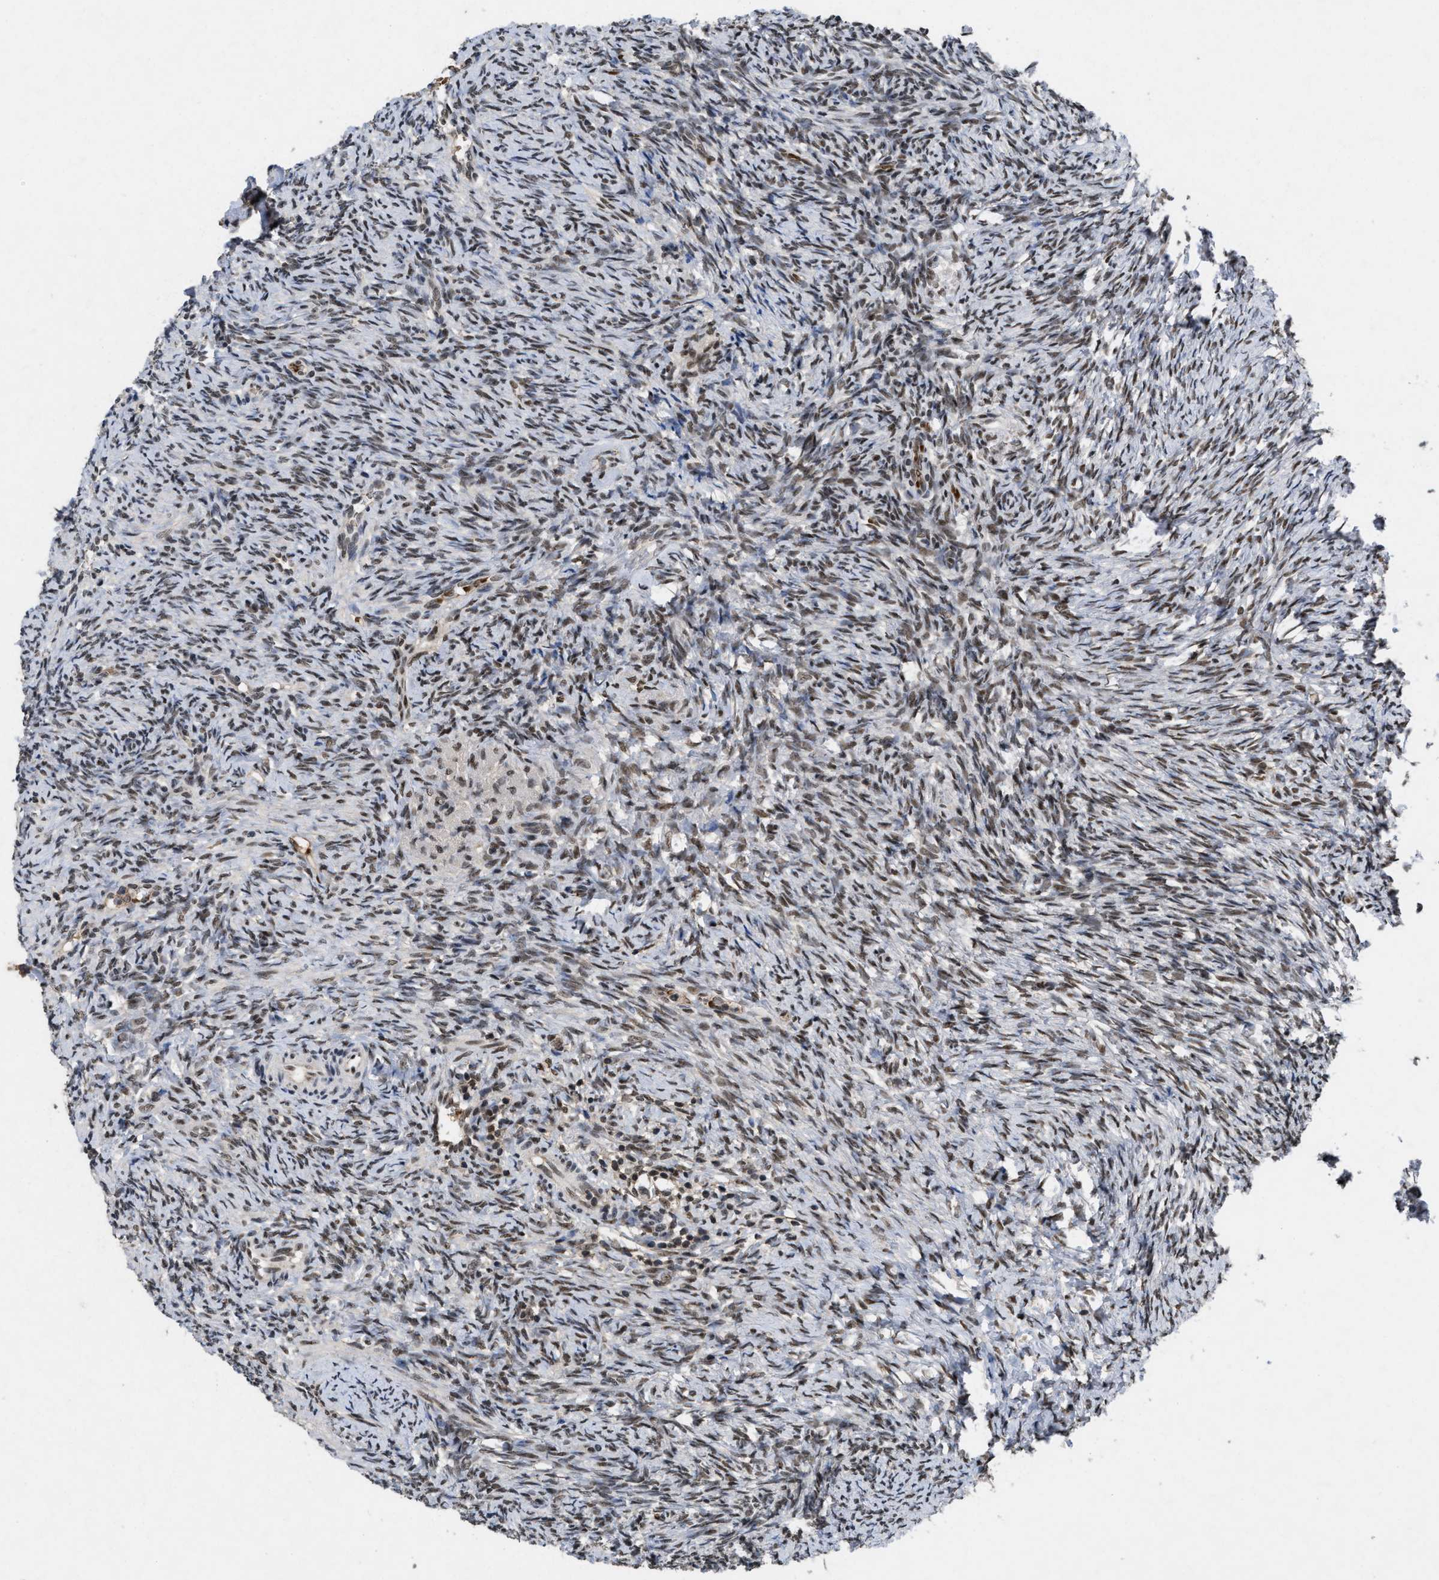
{"staining": {"intensity": "moderate", "quantity": ">75%", "location": "cytoplasmic/membranous,nuclear"}, "tissue": "ovary", "cell_type": "Follicle cells", "image_type": "normal", "snomed": [{"axis": "morphology", "description": "Normal tissue, NOS"}, {"axis": "topography", "description": "Ovary"}], "caption": "This image displays benign ovary stained with immunohistochemistry (IHC) to label a protein in brown. The cytoplasmic/membranous,nuclear of follicle cells show moderate positivity for the protein. Nuclei are counter-stained blue.", "gene": "ZNF346", "patient": {"sex": "female", "age": 41}}